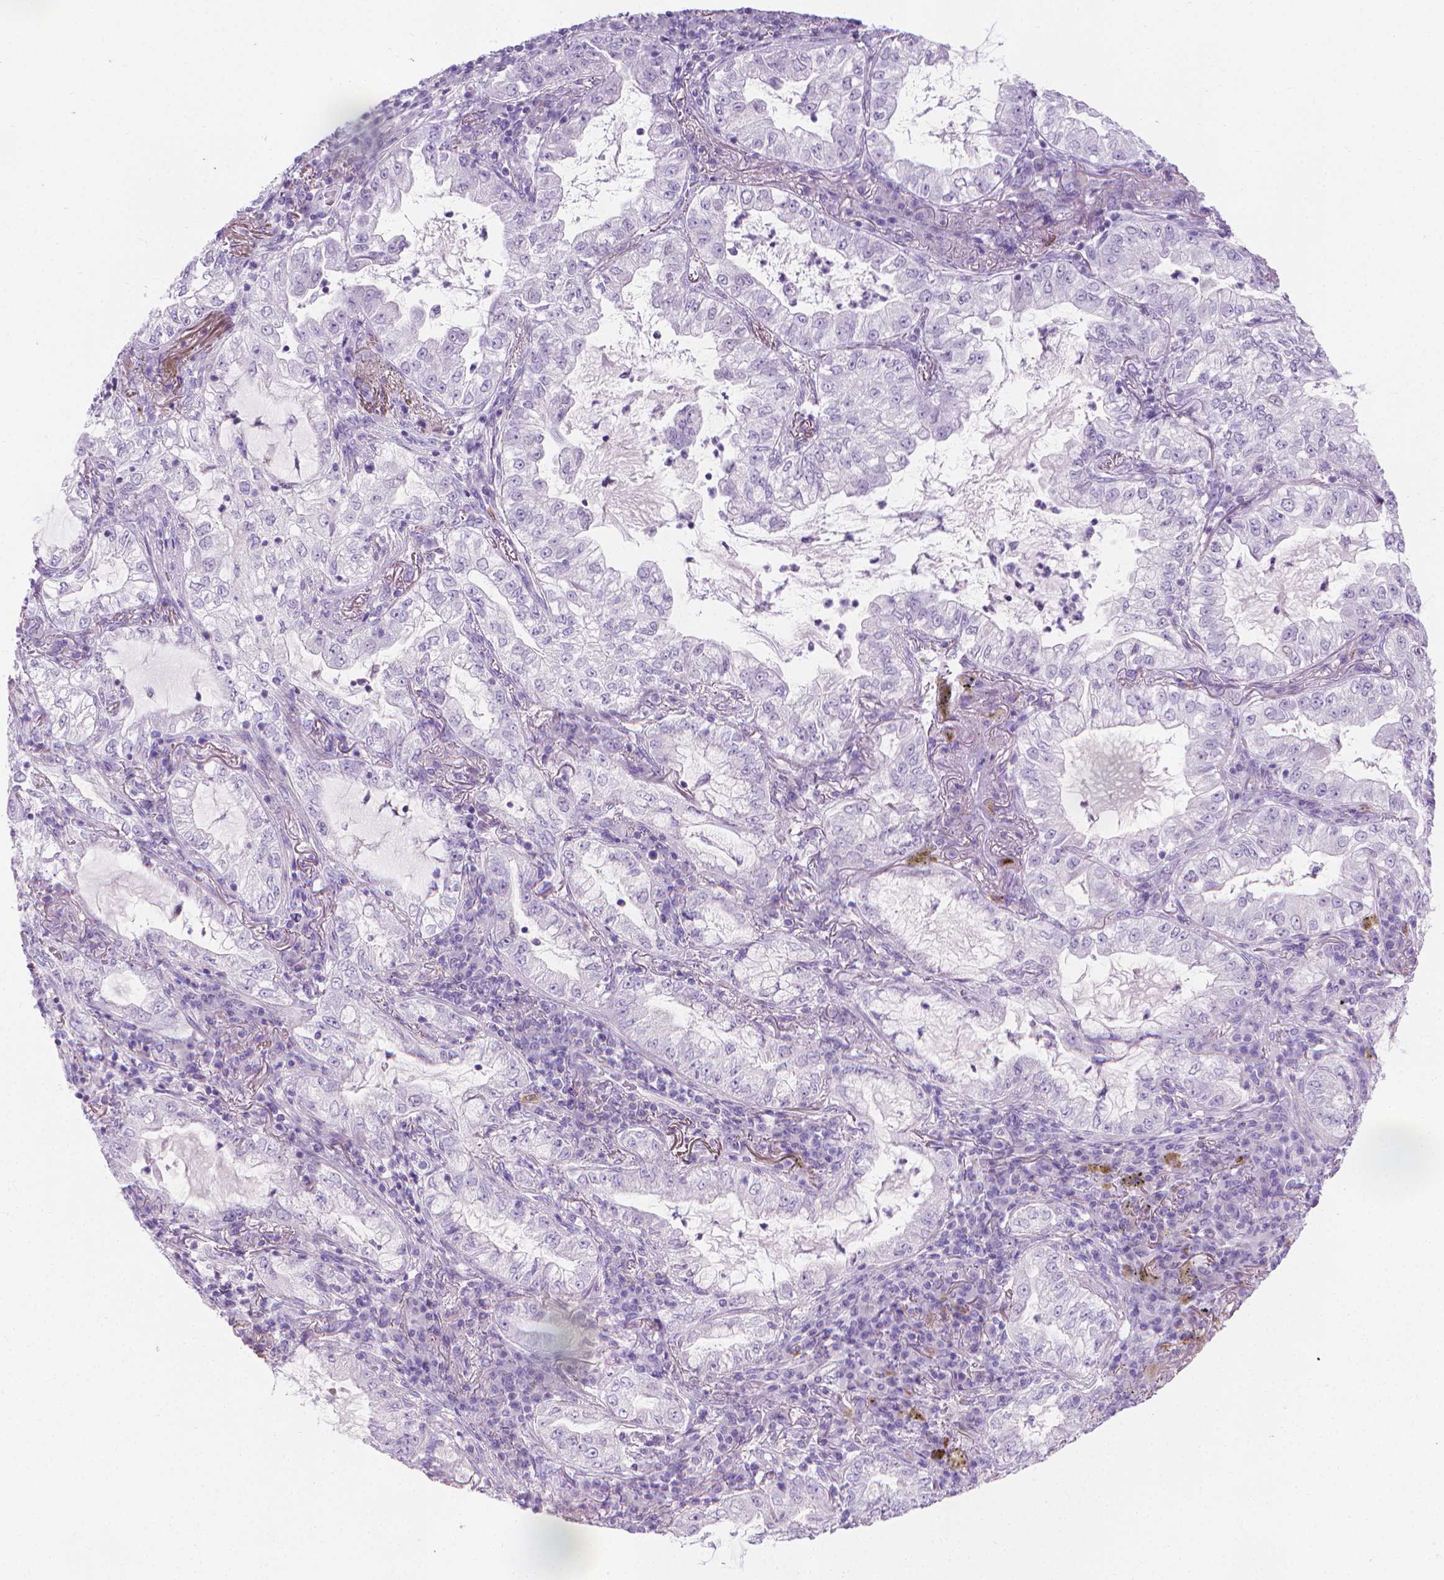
{"staining": {"intensity": "negative", "quantity": "none", "location": "none"}, "tissue": "lung cancer", "cell_type": "Tumor cells", "image_type": "cancer", "snomed": [{"axis": "morphology", "description": "Adenocarcinoma, NOS"}, {"axis": "topography", "description": "Lung"}], "caption": "This is a micrograph of IHC staining of adenocarcinoma (lung), which shows no expression in tumor cells.", "gene": "SPAG6", "patient": {"sex": "female", "age": 73}}